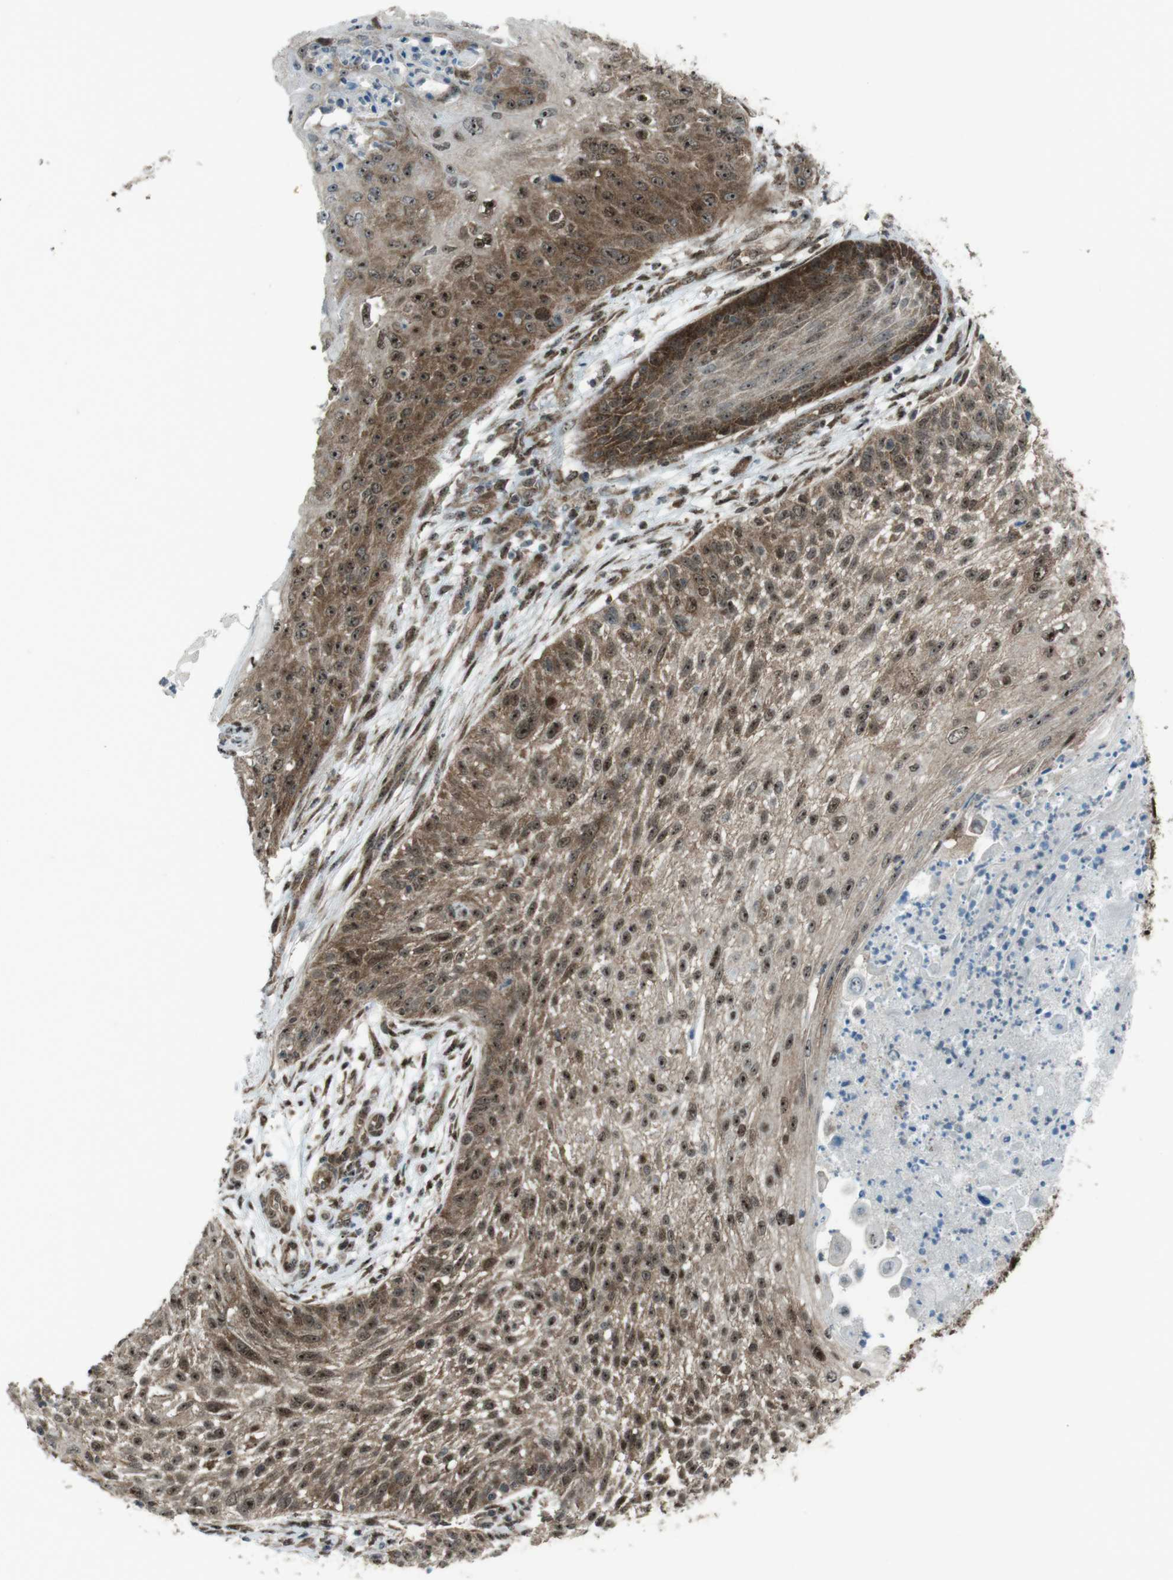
{"staining": {"intensity": "moderate", "quantity": ">75%", "location": "cytoplasmic/membranous,nuclear"}, "tissue": "skin cancer", "cell_type": "Tumor cells", "image_type": "cancer", "snomed": [{"axis": "morphology", "description": "Squamous cell carcinoma, NOS"}, {"axis": "topography", "description": "Skin"}], "caption": "Moderate cytoplasmic/membranous and nuclear expression is seen in approximately >75% of tumor cells in skin cancer. (DAB IHC with brightfield microscopy, high magnification).", "gene": "CSNK1D", "patient": {"sex": "female", "age": 80}}